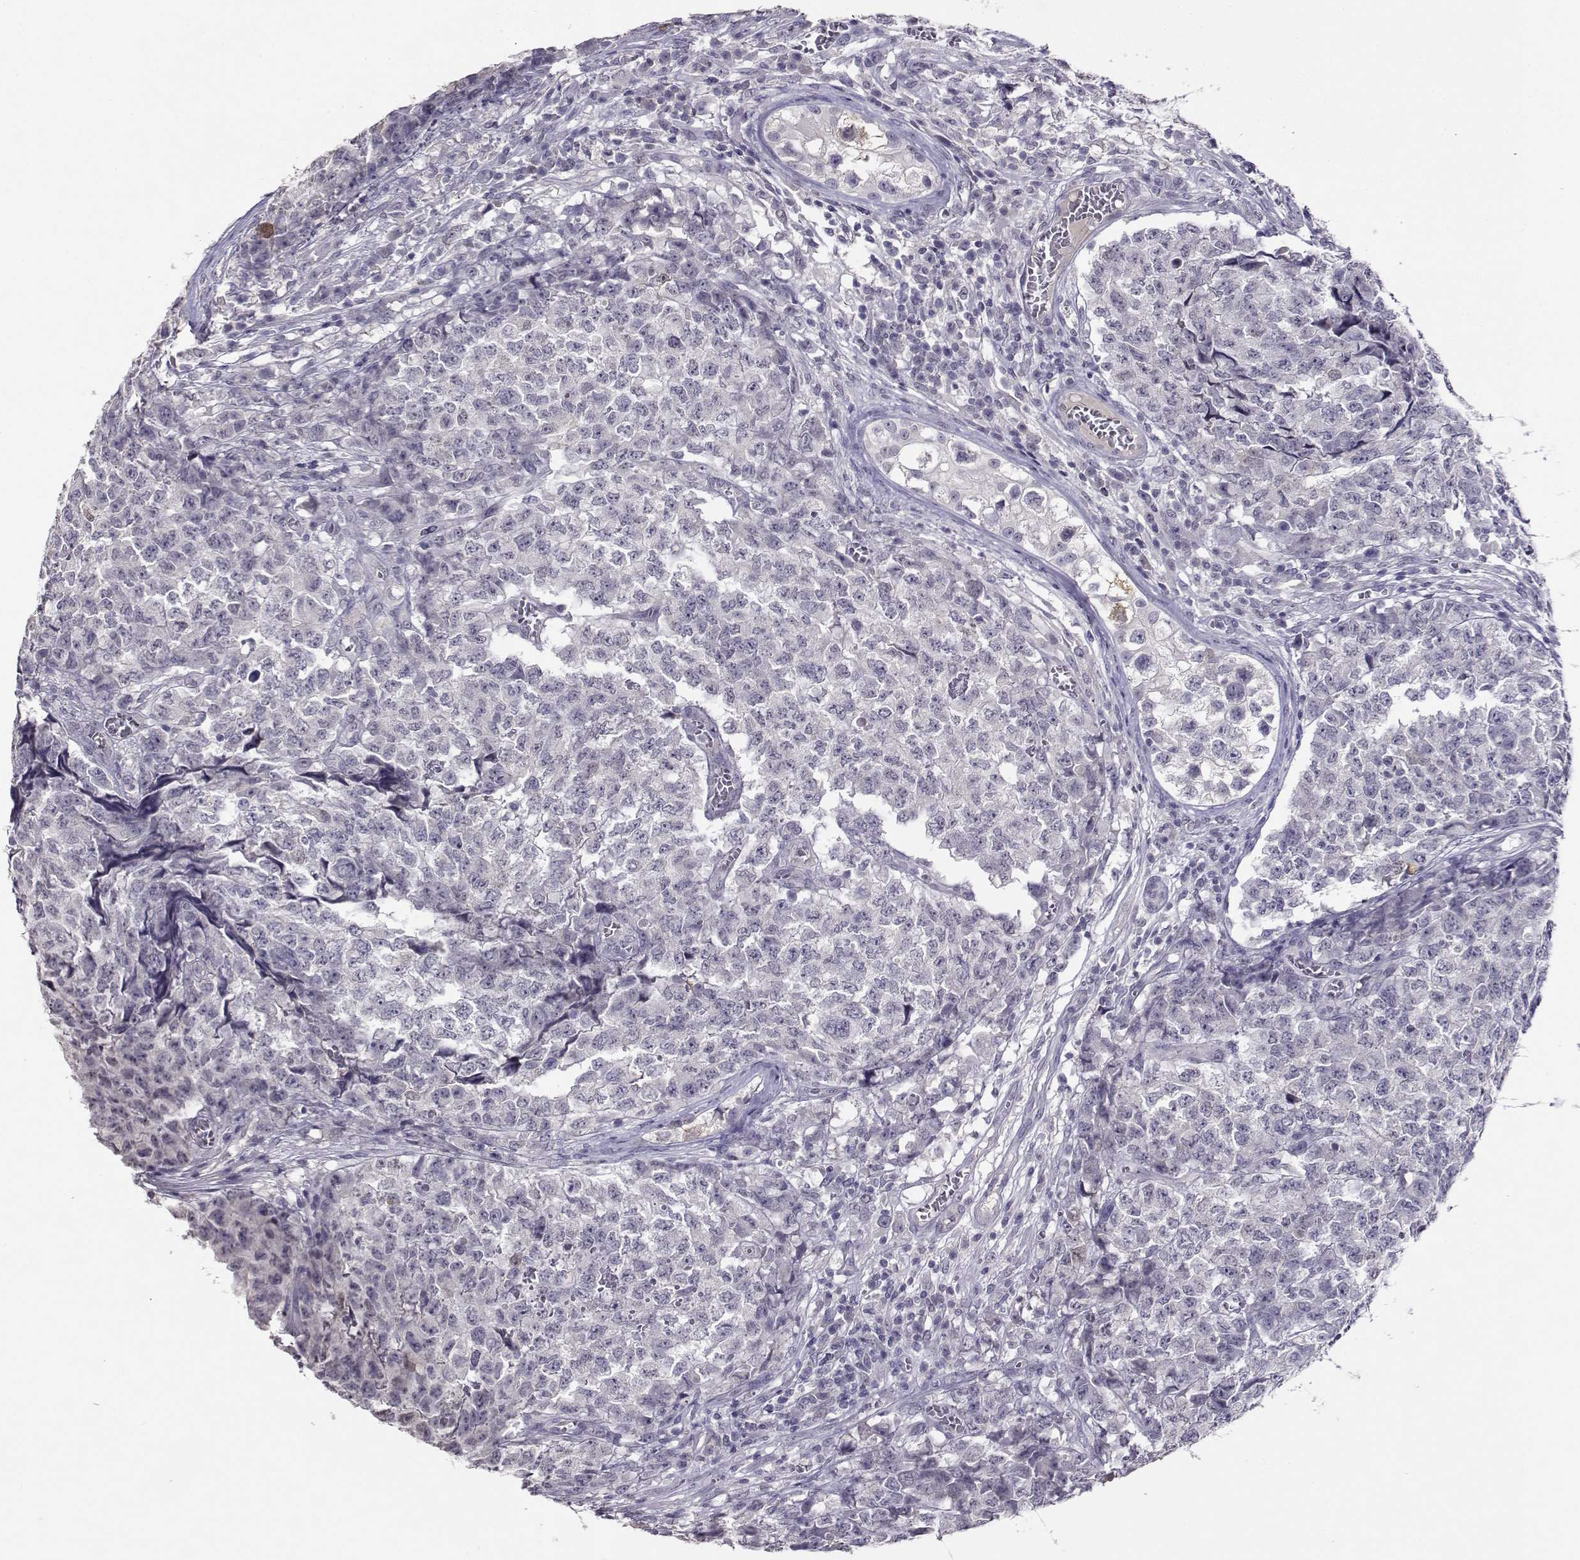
{"staining": {"intensity": "negative", "quantity": "none", "location": "none"}, "tissue": "testis cancer", "cell_type": "Tumor cells", "image_type": "cancer", "snomed": [{"axis": "morphology", "description": "Carcinoma, Embryonal, NOS"}, {"axis": "topography", "description": "Testis"}], "caption": "Immunohistochemistry image of neoplastic tissue: testis cancer stained with DAB shows no significant protein staining in tumor cells.", "gene": "RHOXF2", "patient": {"sex": "male", "age": 23}}